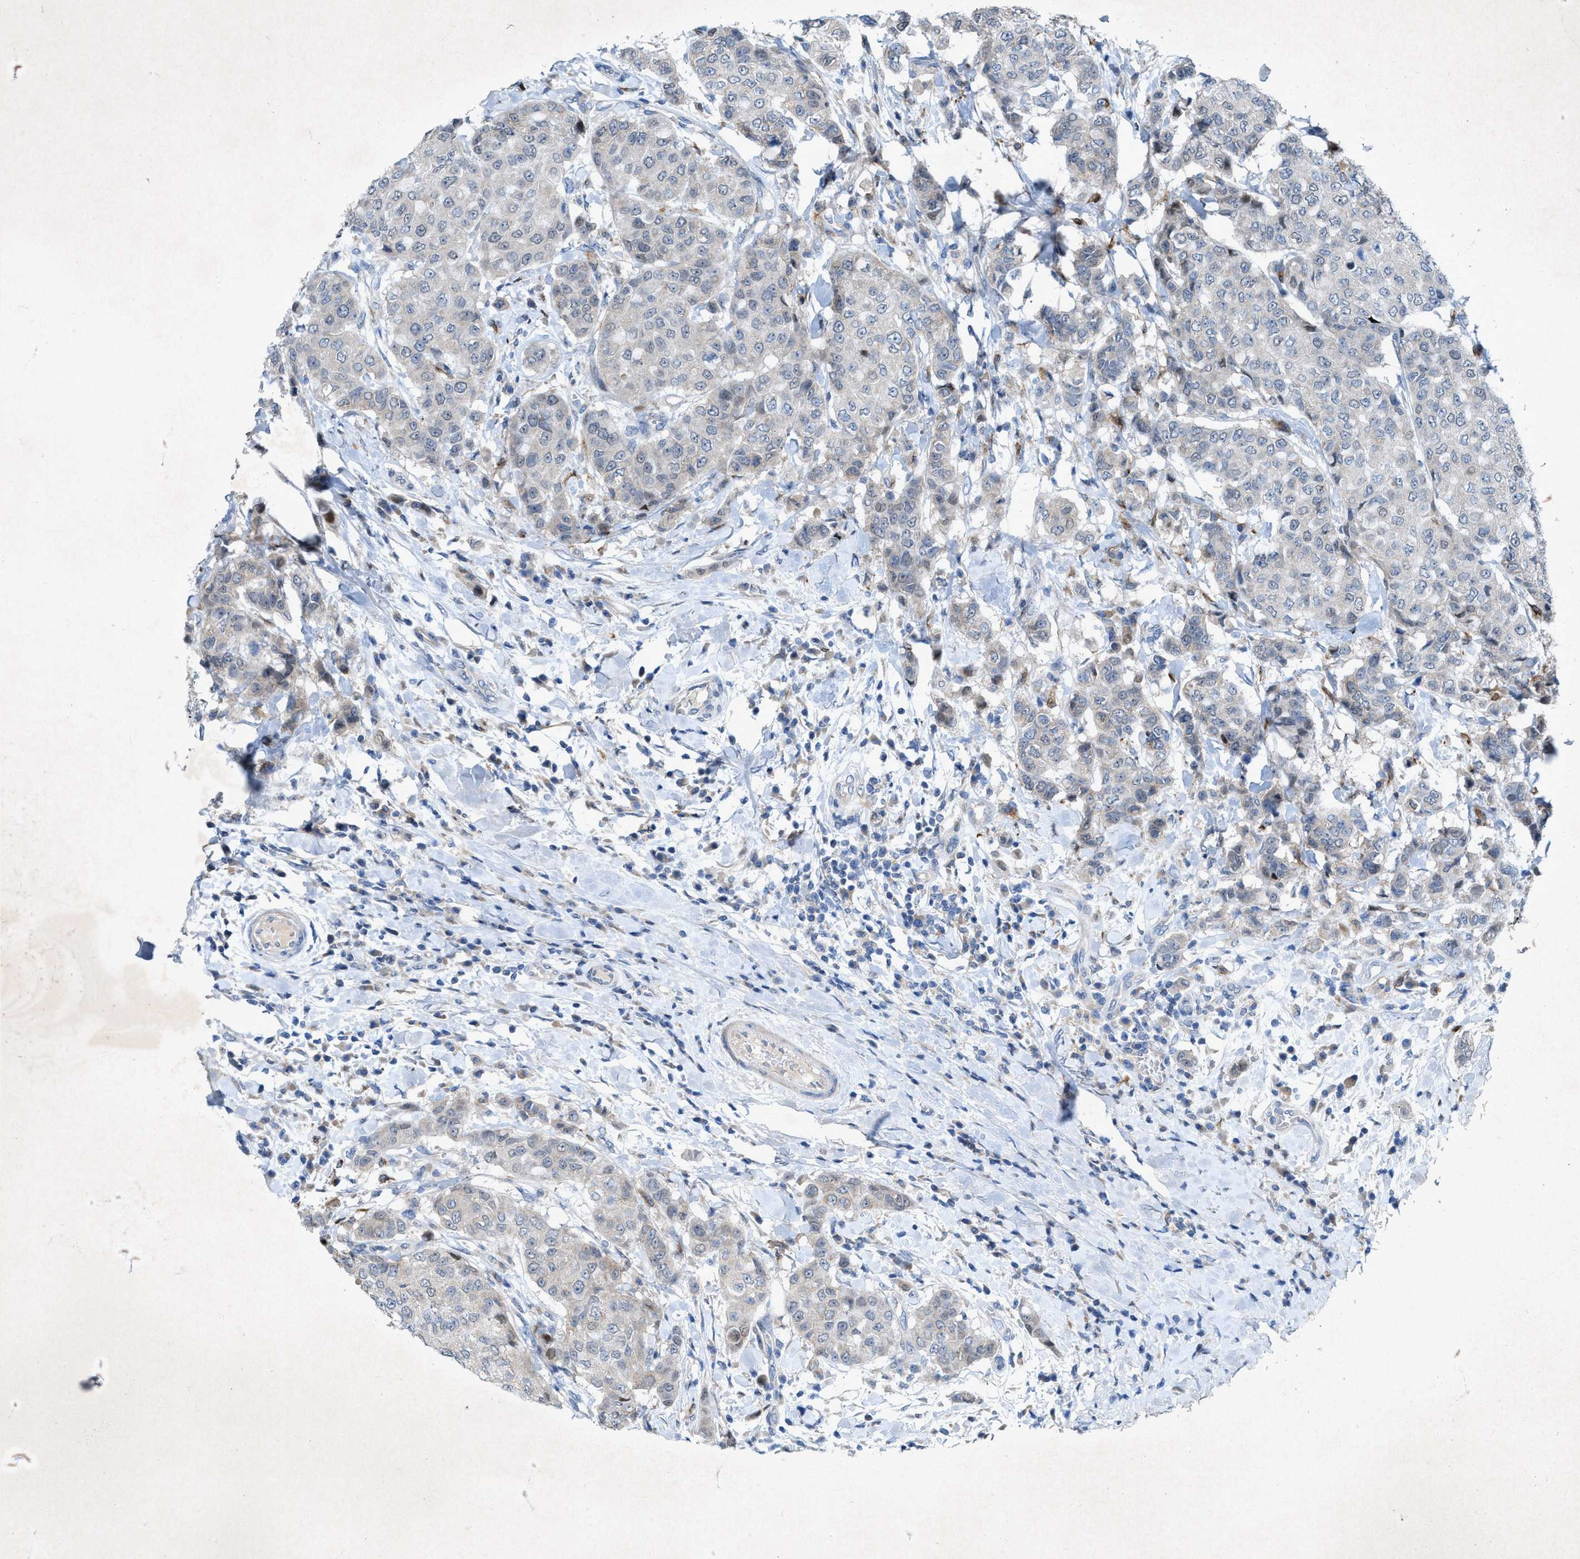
{"staining": {"intensity": "moderate", "quantity": "<25%", "location": "nuclear"}, "tissue": "breast cancer", "cell_type": "Tumor cells", "image_type": "cancer", "snomed": [{"axis": "morphology", "description": "Duct carcinoma"}, {"axis": "topography", "description": "Breast"}], "caption": "IHC micrograph of breast intraductal carcinoma stained for a protein (brown), which displays low levels of moderate nuclear staining in approximately <25% of tumor cells.", "gene": "URGCP", "patient": {"sex": "female", "age": 27}}